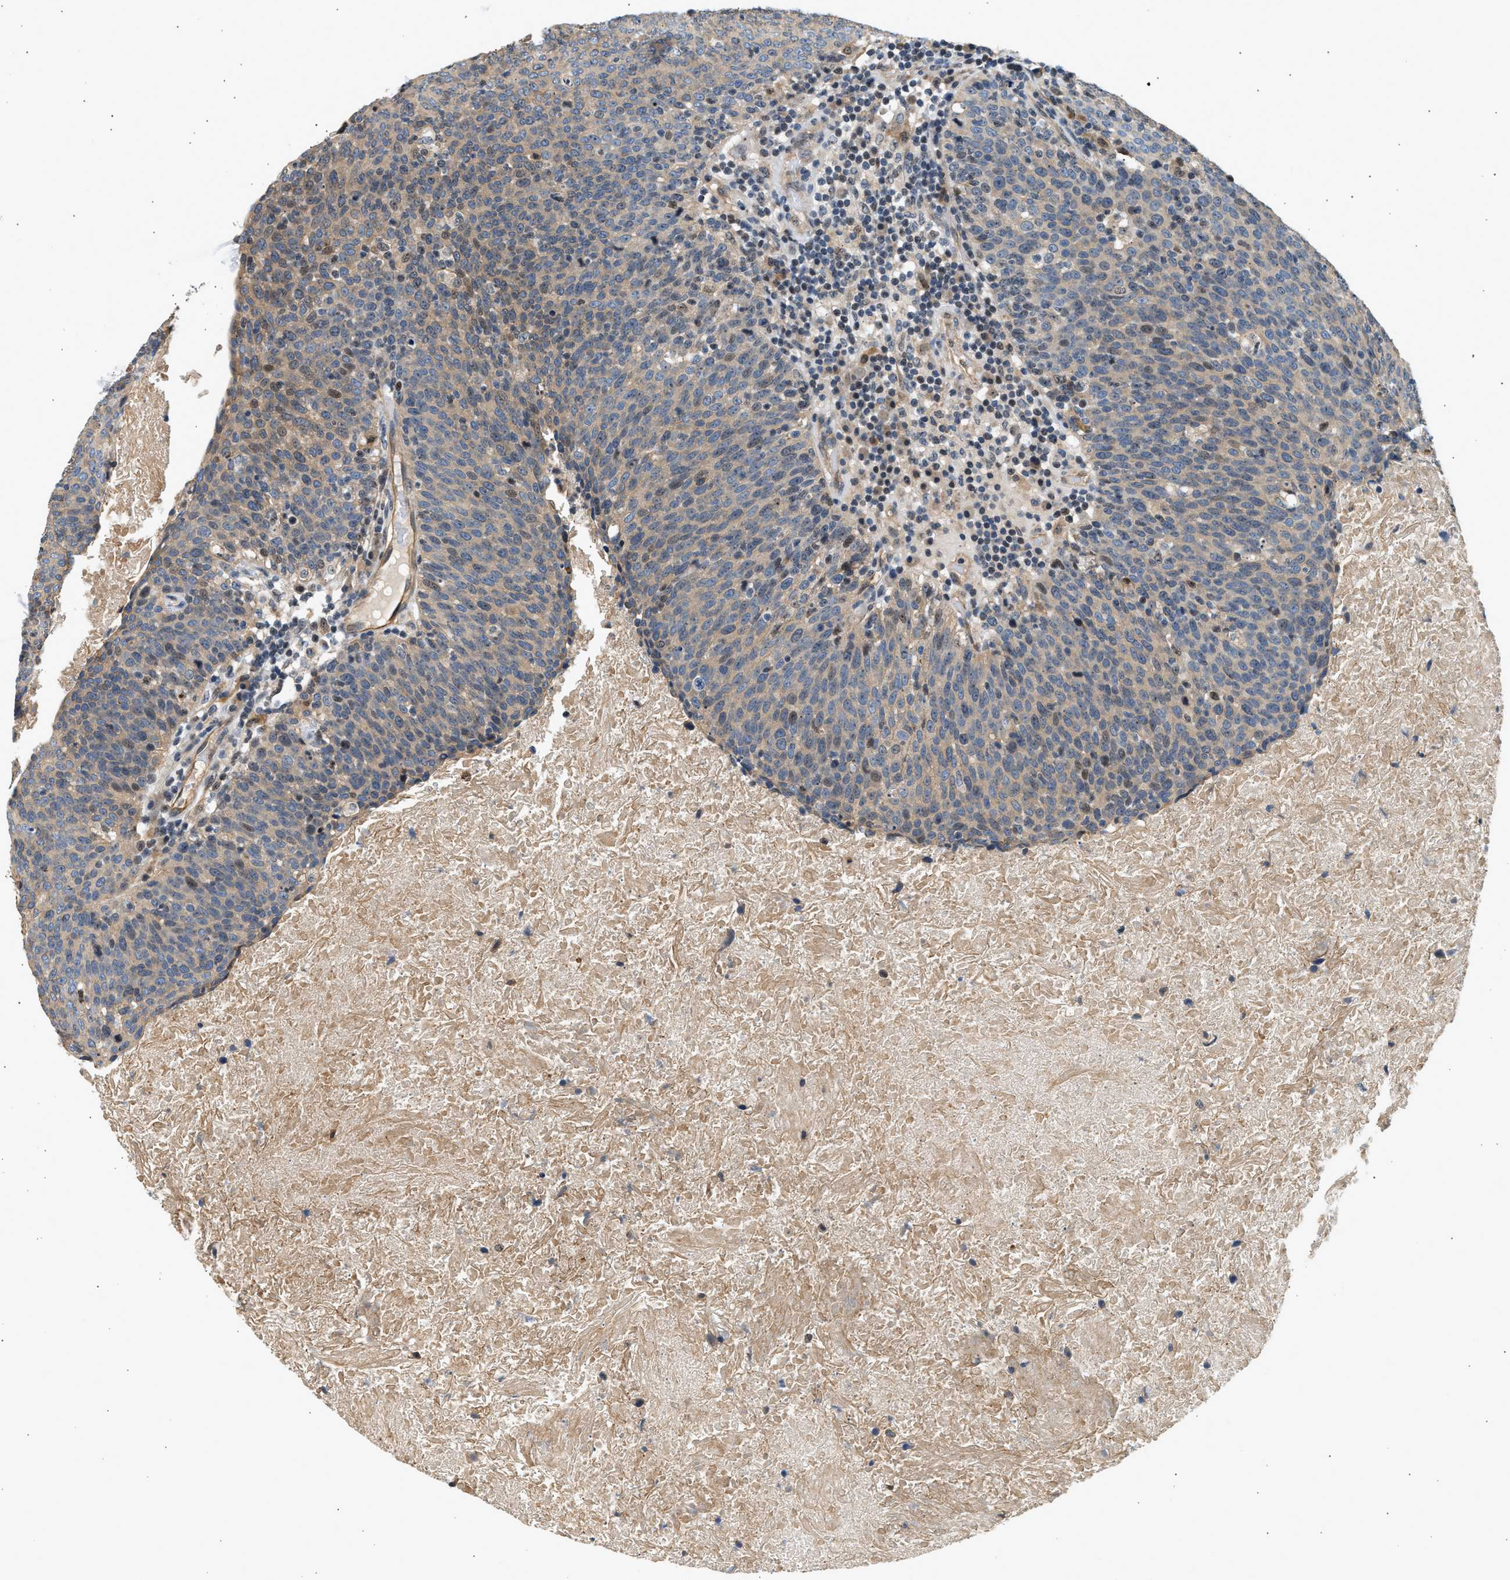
{"staining": {"intensity": "weak", "quantity": "25%-75%", "location": "cytoplasmic/membranous"}, "tissue": "head and neck cancer", "cell_type": "Tumor cells", "image_type": "cancer", "snomed": [{"axis": "morphology", "description": "Squamous cell carcinoma, NOS"}, {"axis": "morphology", "description": "Squamous cell carcinoma, metastatic, NOS"}, {"axis": "topography", "description": "Lymph node"}, {"axis": "topography", "description": "Head-Neck"}], "caption": "Tumor cells demonstrate weak cytoplasmic/membranous positivity in about 25%-75% of cells in head and neck cancer. The protein of interest is shown in brown color, while the nuclei are stained blue.", "gene": "WDR31", "patient": {"sex": "male", "age": 62}}